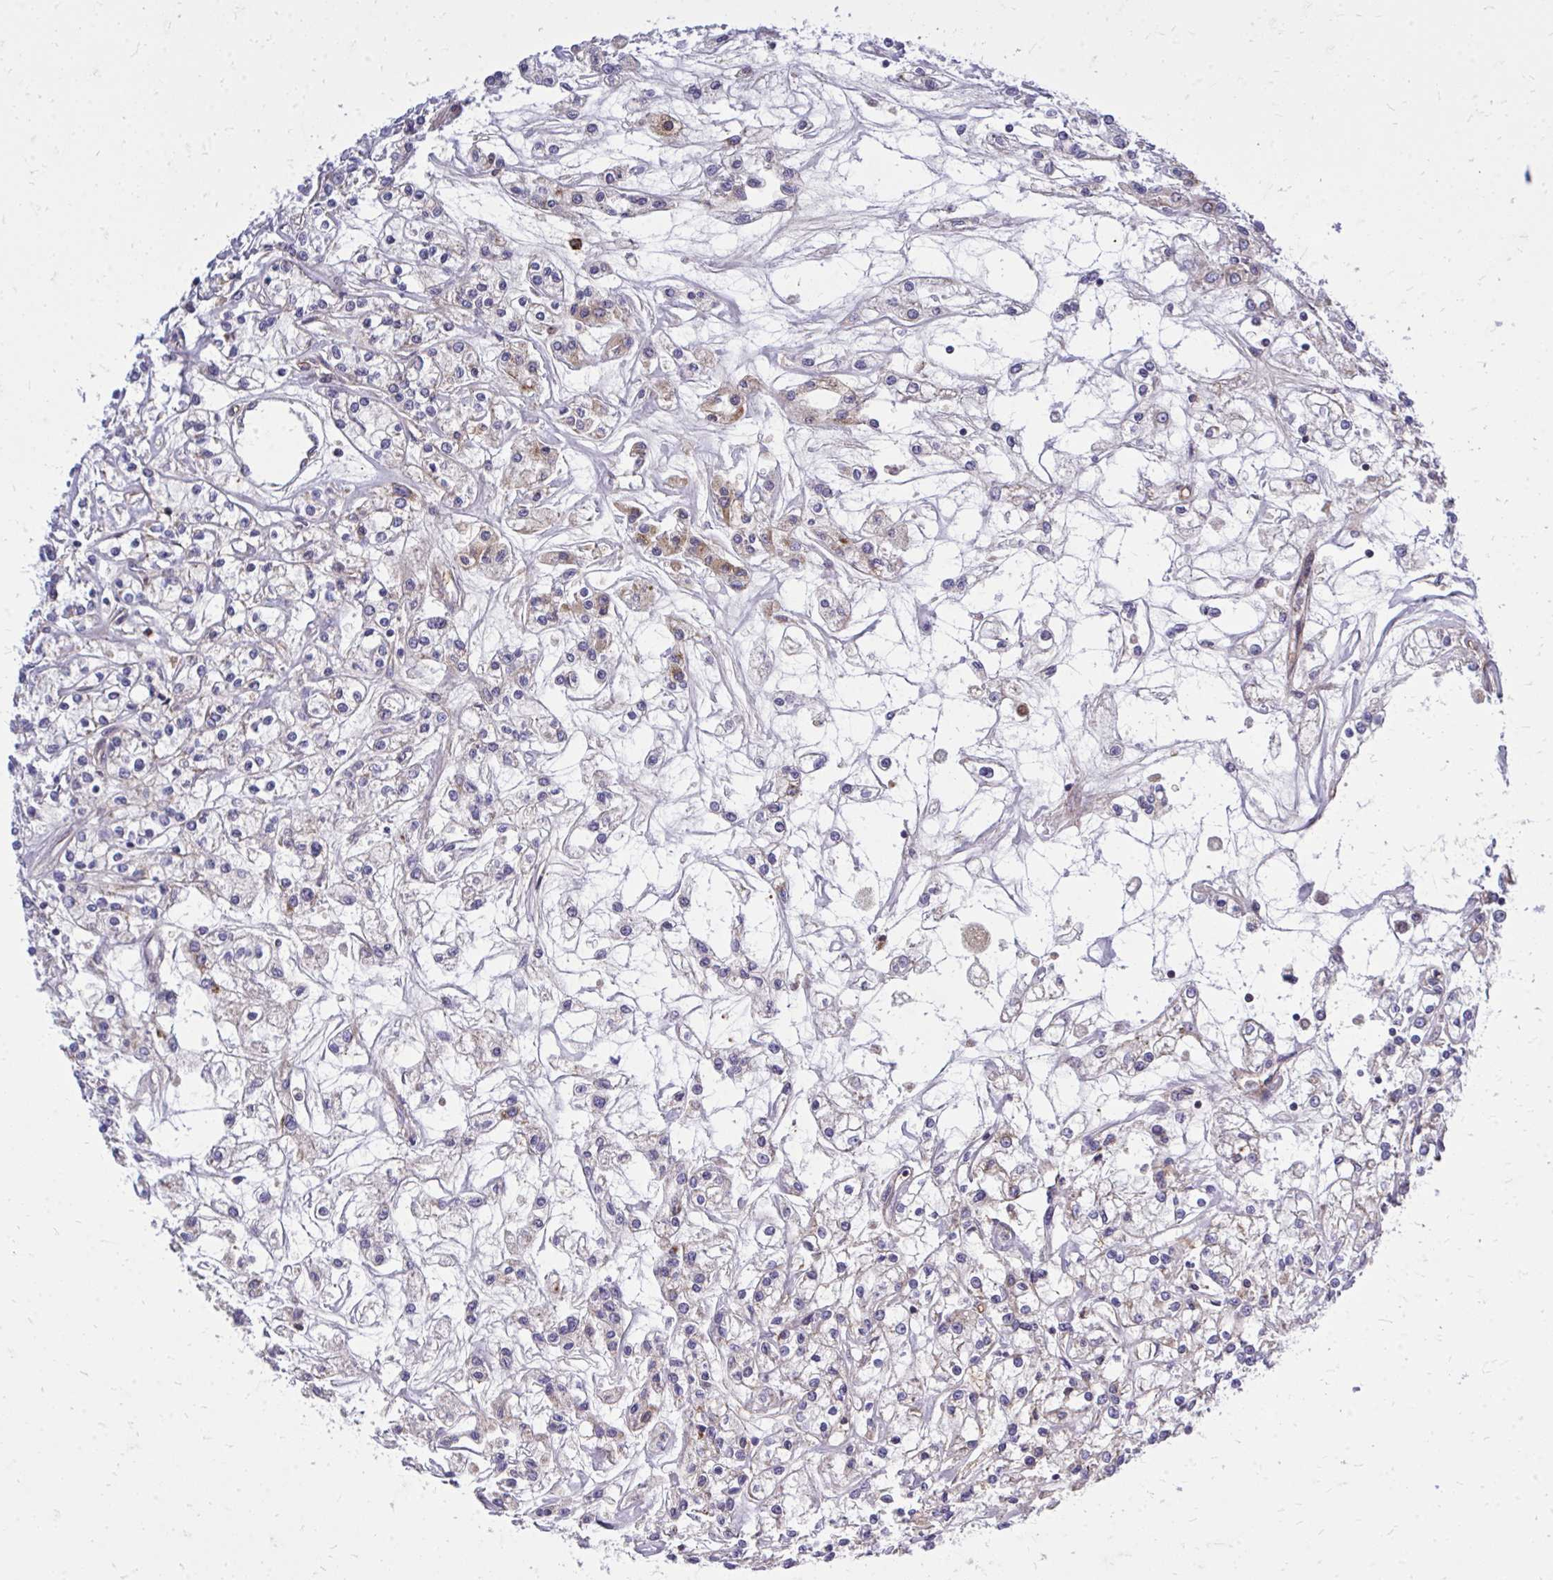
{"staining": {"intensity": "weak", "quantity": "25%-75%", "location": "cytoplasmic/membranous"}, "tissue": "renal cancer", "cell_type": "Tumor cells", "image_type": "cancer", "snomed": [{"axis": "morphology", "description": "Adenocarcinoma, NOS"}, {"axis": "topography", "description": "Kidney"}], "caption": "The micrograph exhibits staining of renal cancer (adenocarcinoma), revealing weak cytoplasmic/membranous protein expression (brown color) within tumor cells.", "gene": "PDK4", "patient": {"sex": "female", "age": 59}}